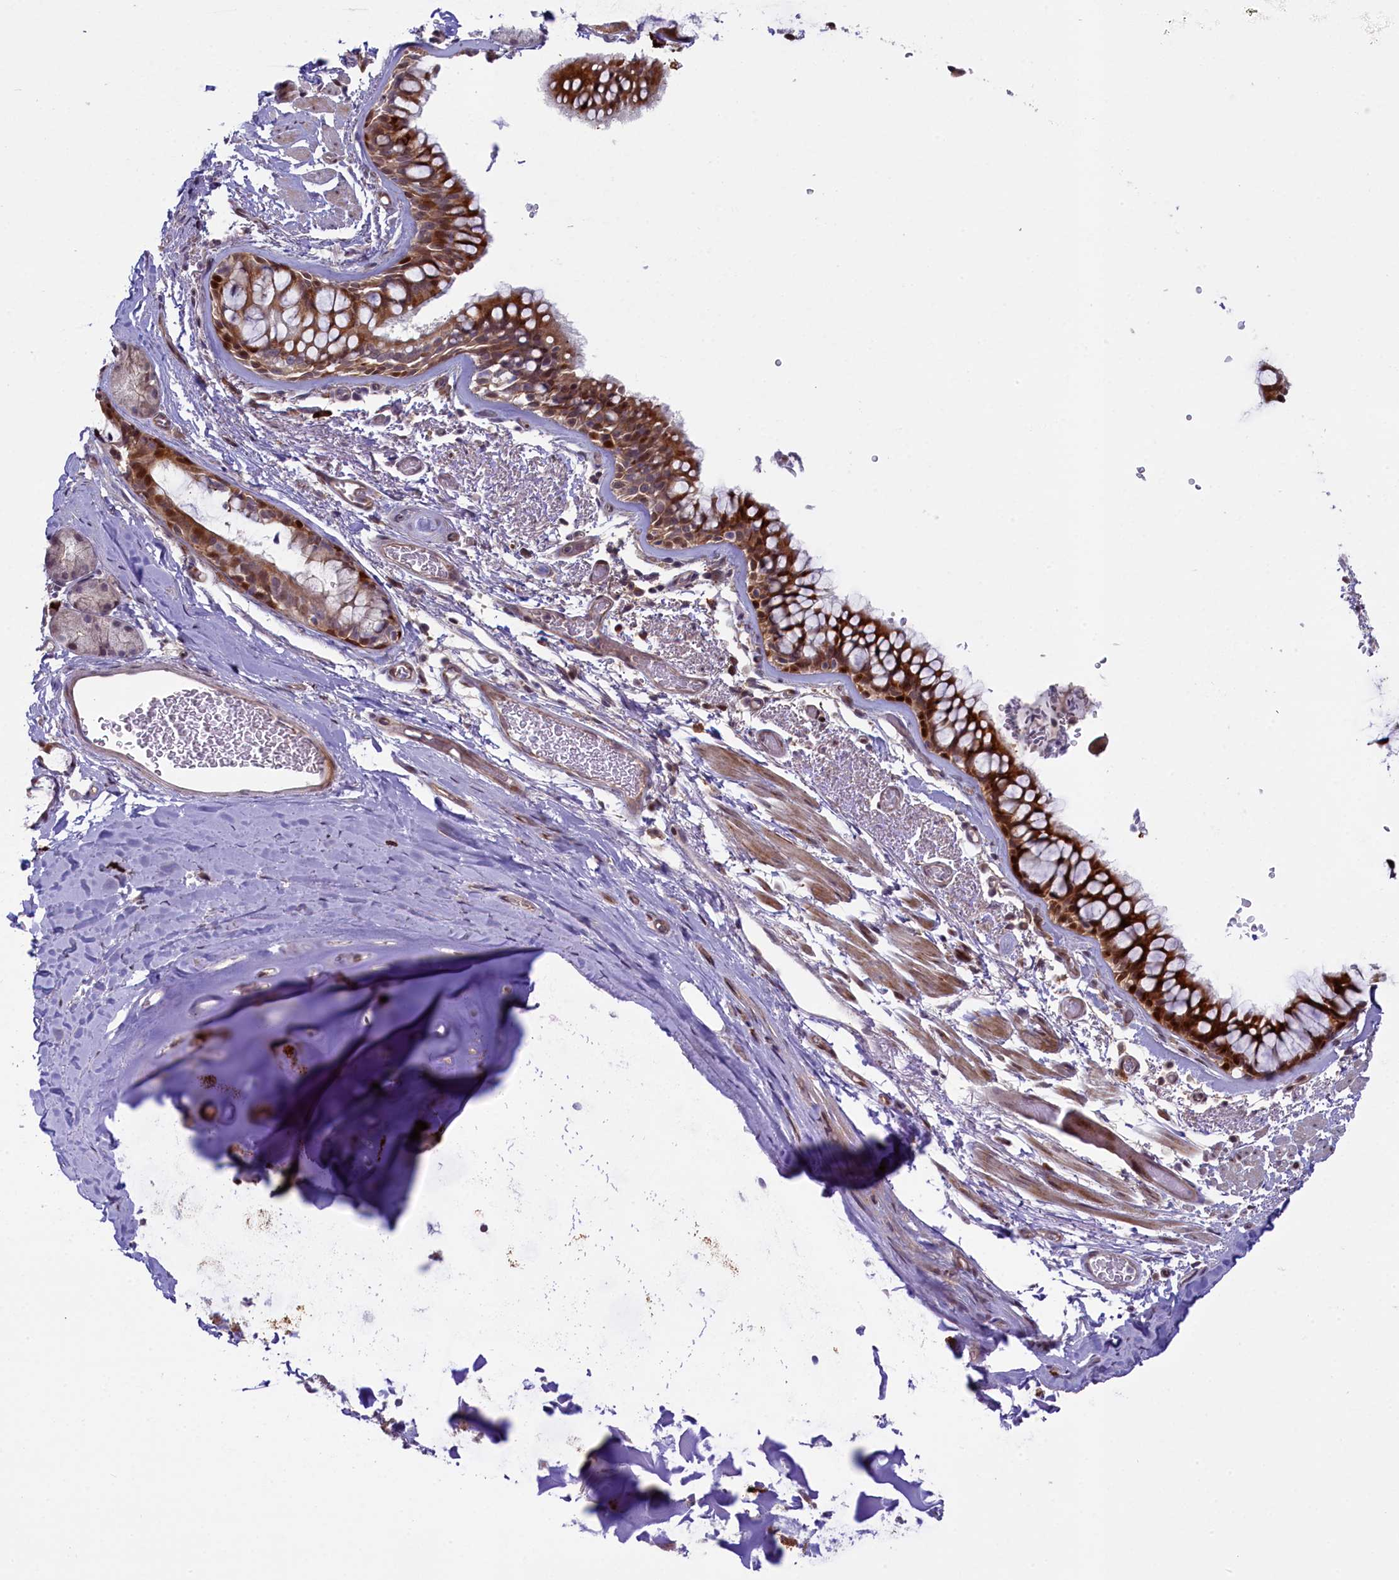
{"staining": {"intensity": "moderate", "quantity": ">75%", "location": "cytoplasmic/membranous,nuclear"}, "tissue": "bronchus", "cell_type": "Respiratory epithelial cells", "image_type": "normal", "snomed": [{"axis": "morphology", "description": "Normal tissue, NOS"}, {"axis": "topography", "description": "Bronchus"}], "caption": "Bronchus stained with a brown dye exhibits moderate cytoplasmic/membranous,nuclear positive staining in approximately >75% of respiratory epithelial cells.", "gene": "CCL23", "patient": {"sex": "male", "age": 65}}